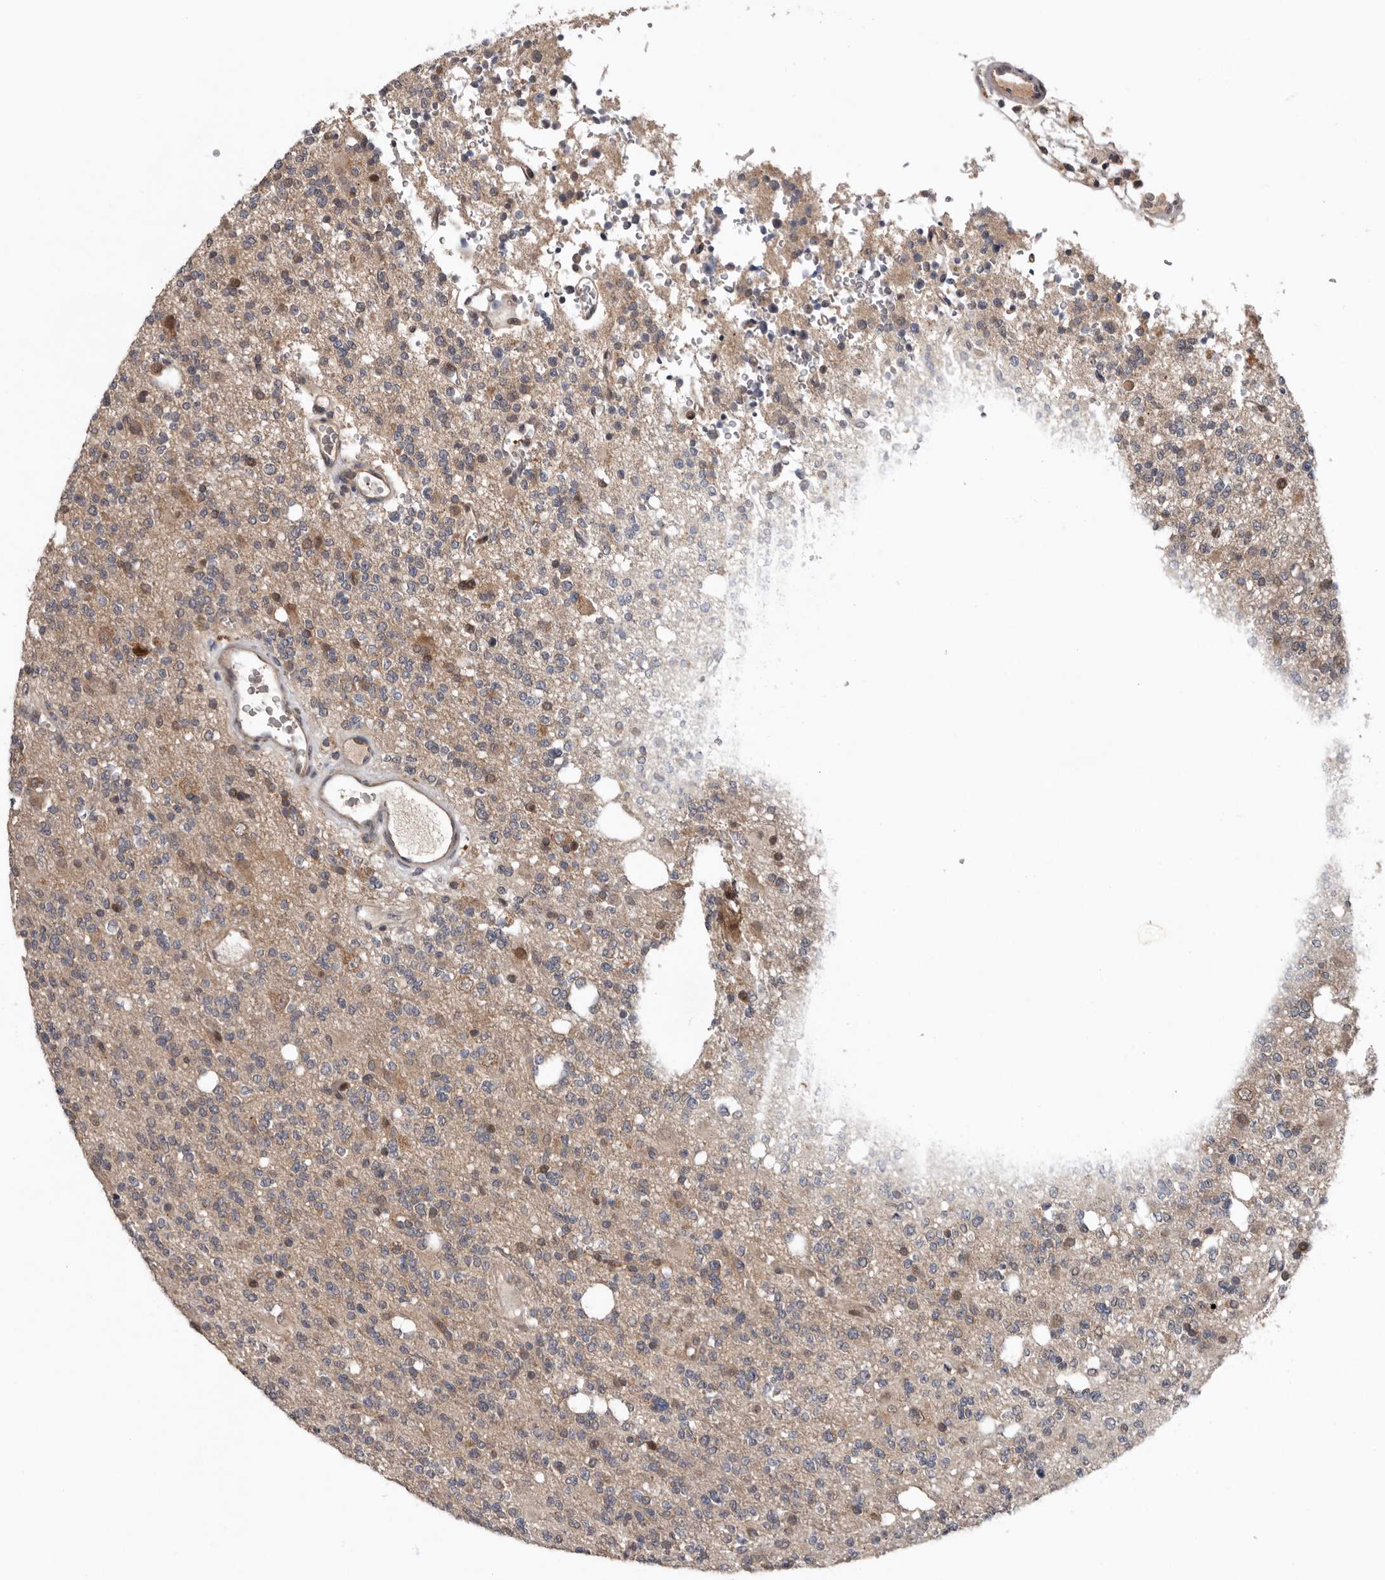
{"staining": {"intensity": "weak", "quantity": "<25%", "location": "cytoplasmic/membranous"}, "tissue": "glioma", "cell_type": "Tumor cells", "image_type": "cancer", "snomed": [{"axis": "morphology", "description": "Glioma, malignant, High grade"}, {"axis": "topography", "description": "Brain"}], "caption": "High-grade glioma (malignant) was stained to show a protein in brown. There is no significant expression in tumor cells.", "gene": "CHML", "patient": {"sex": "female", "age": 62}}